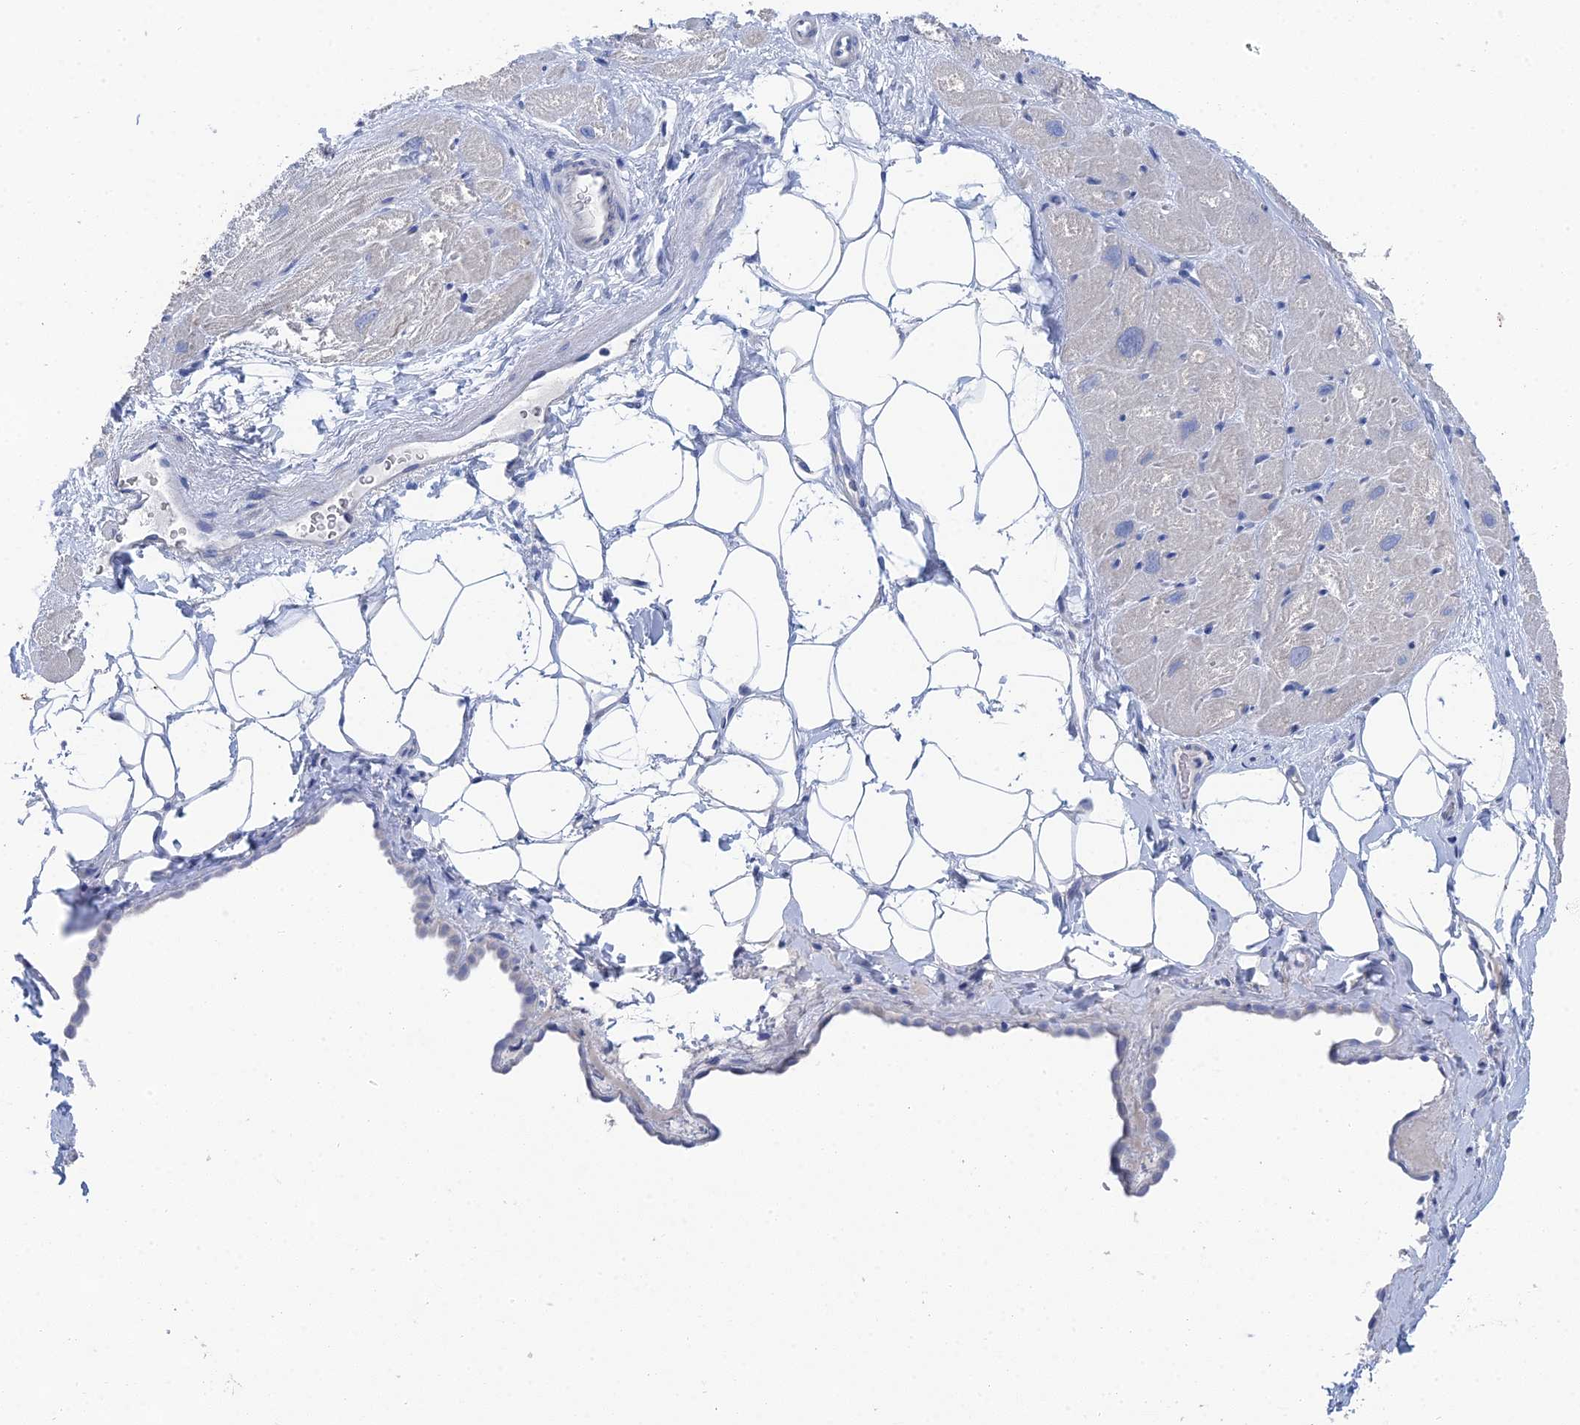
{"staining": {"intensity": "weak", "quantity": "<25%", "location": "cytoplasmic/membranous"}, "tissue": "heart muscle", "cell_type": "Cardiomyocytes", "image_type": "normal", "snomed": [{"axis": "morphology", "description": "Normal tissue, NOS"}, {"axis": "topography", "description": "Heart"}], "caption": "The image displays no significant expression in cardiomyocytes of heart muscle.", "gene": "GFAP", "patient": {"sex": "male", "age": 50}}